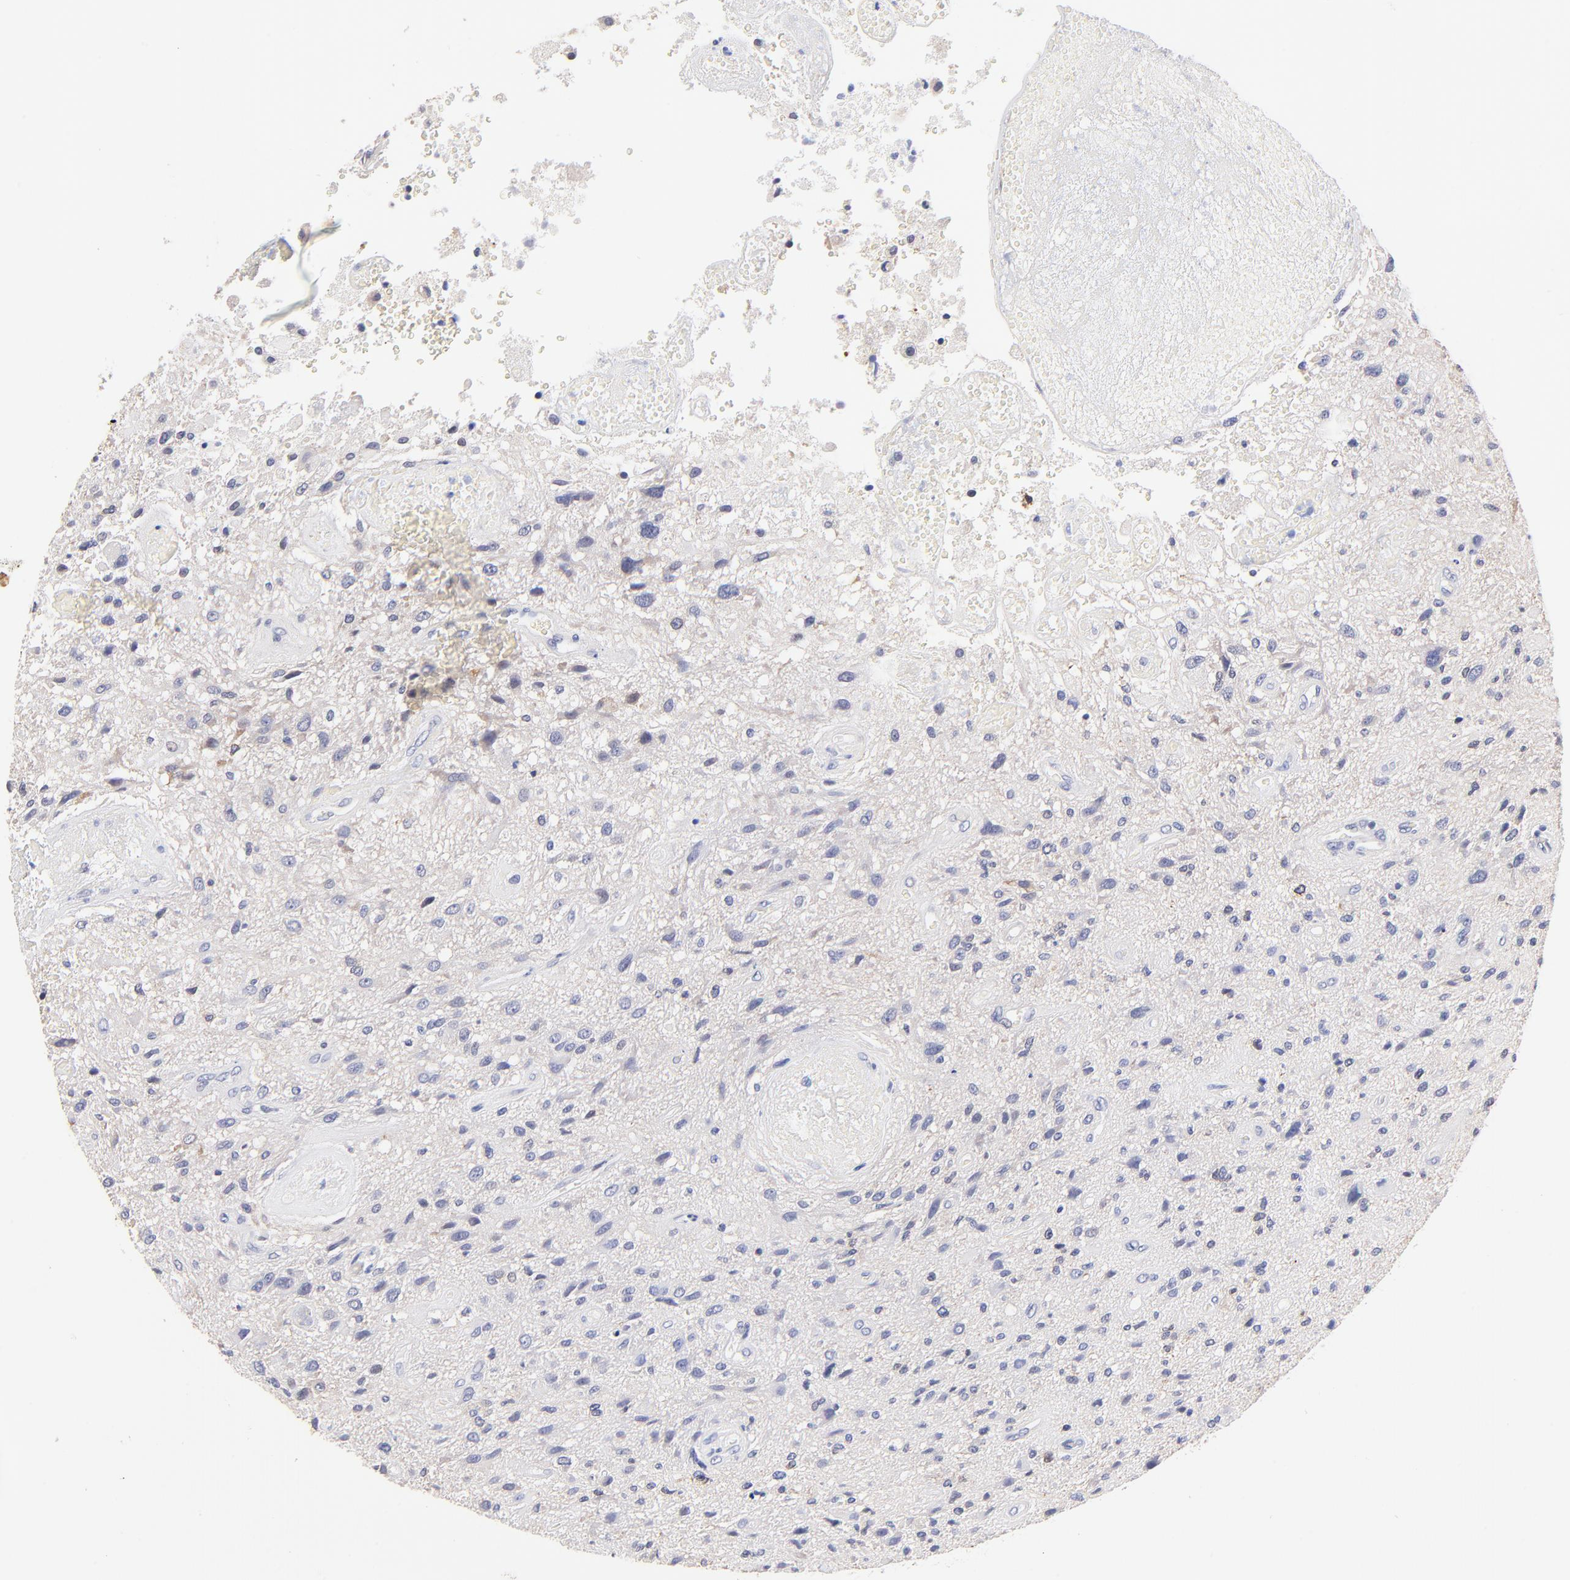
{"staining": {"intensity": "moderate", "quantity": "<25%", "location": "cytoplasmic/membranous"}, "tissue": "glioma", "cell_type": "Tumor cells", "image_type": "cancer", "snomed": [{"axis": "morphology", "description": "Normal tissue, NOS"}, {"axis": "morphology", "description": "Glioma, malignant, High grade"}, {"axis": "topography", "description": "Cerebral cortex"}], "caption": "Immunohistochemical staining of glioma shows low levels of moderate cytoplasmic/membranous positivity in approximately <25% of tumor cells.", "gene": "ZNF155", "patient": {"sex": "male", "age": 75}}